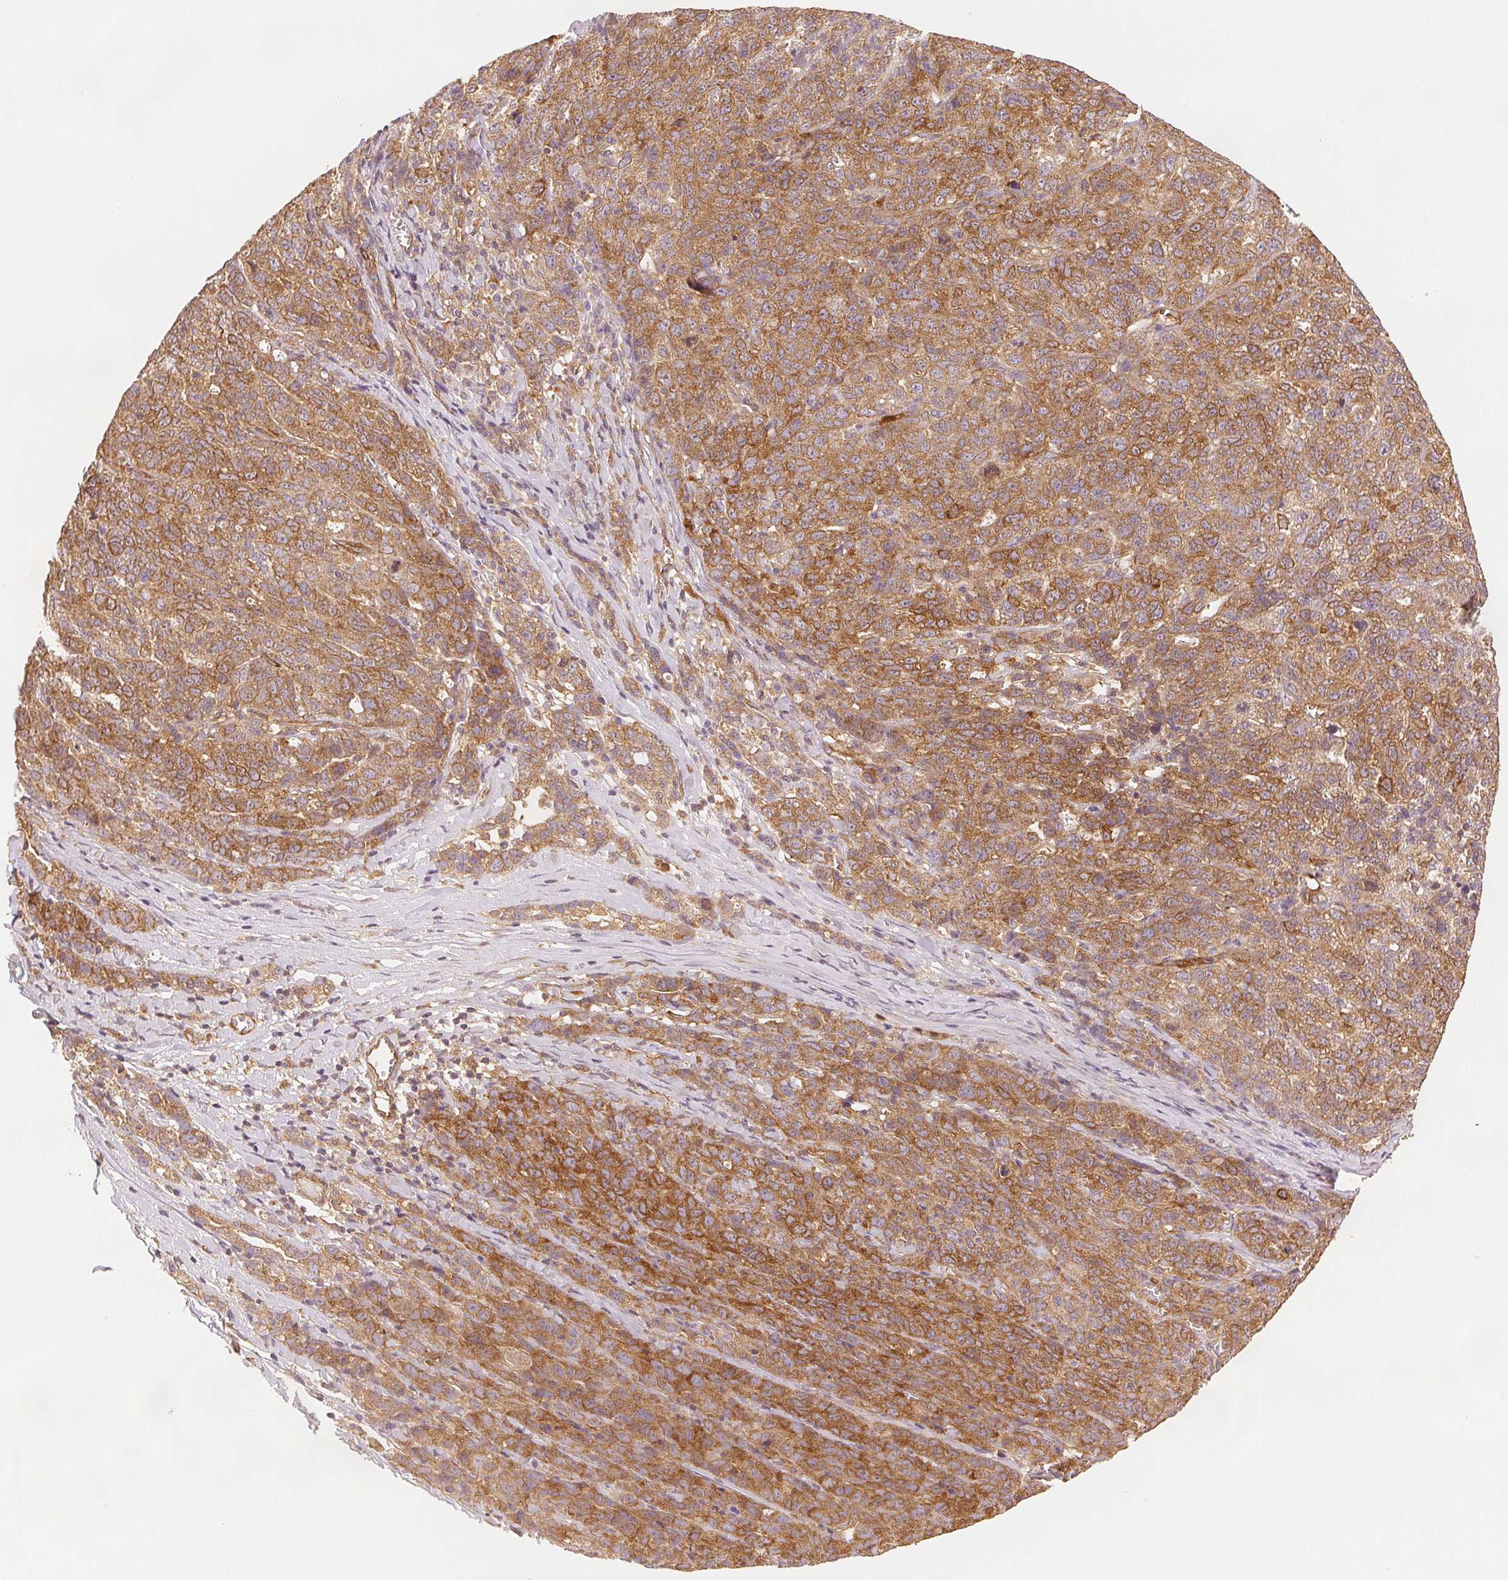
{"staining": {"intensity": "moderate", "quantity": ">75%", "location": "cytoplasmic/membranous"}, "tissue": "ovarian cancer", "cell_type": "Tumor cells", "image_type": "cancer", "snomed": [{"axis": "morphology", "description": "Cystadenocarcinoma, serous, NOS"}, {"axis": "topography", "description": "Ovary"}], "caption": "Immunohistochemistry photomicrograph of human serous cystadenocarcinoma (ovarian) stained for a protein (brown), which shows medium levels of moderate cytoplasmic/membranous staining in about >75% of tumor cells.", "gene": "DIAPH2", "patient": {"sex": "female", "age": 71}}